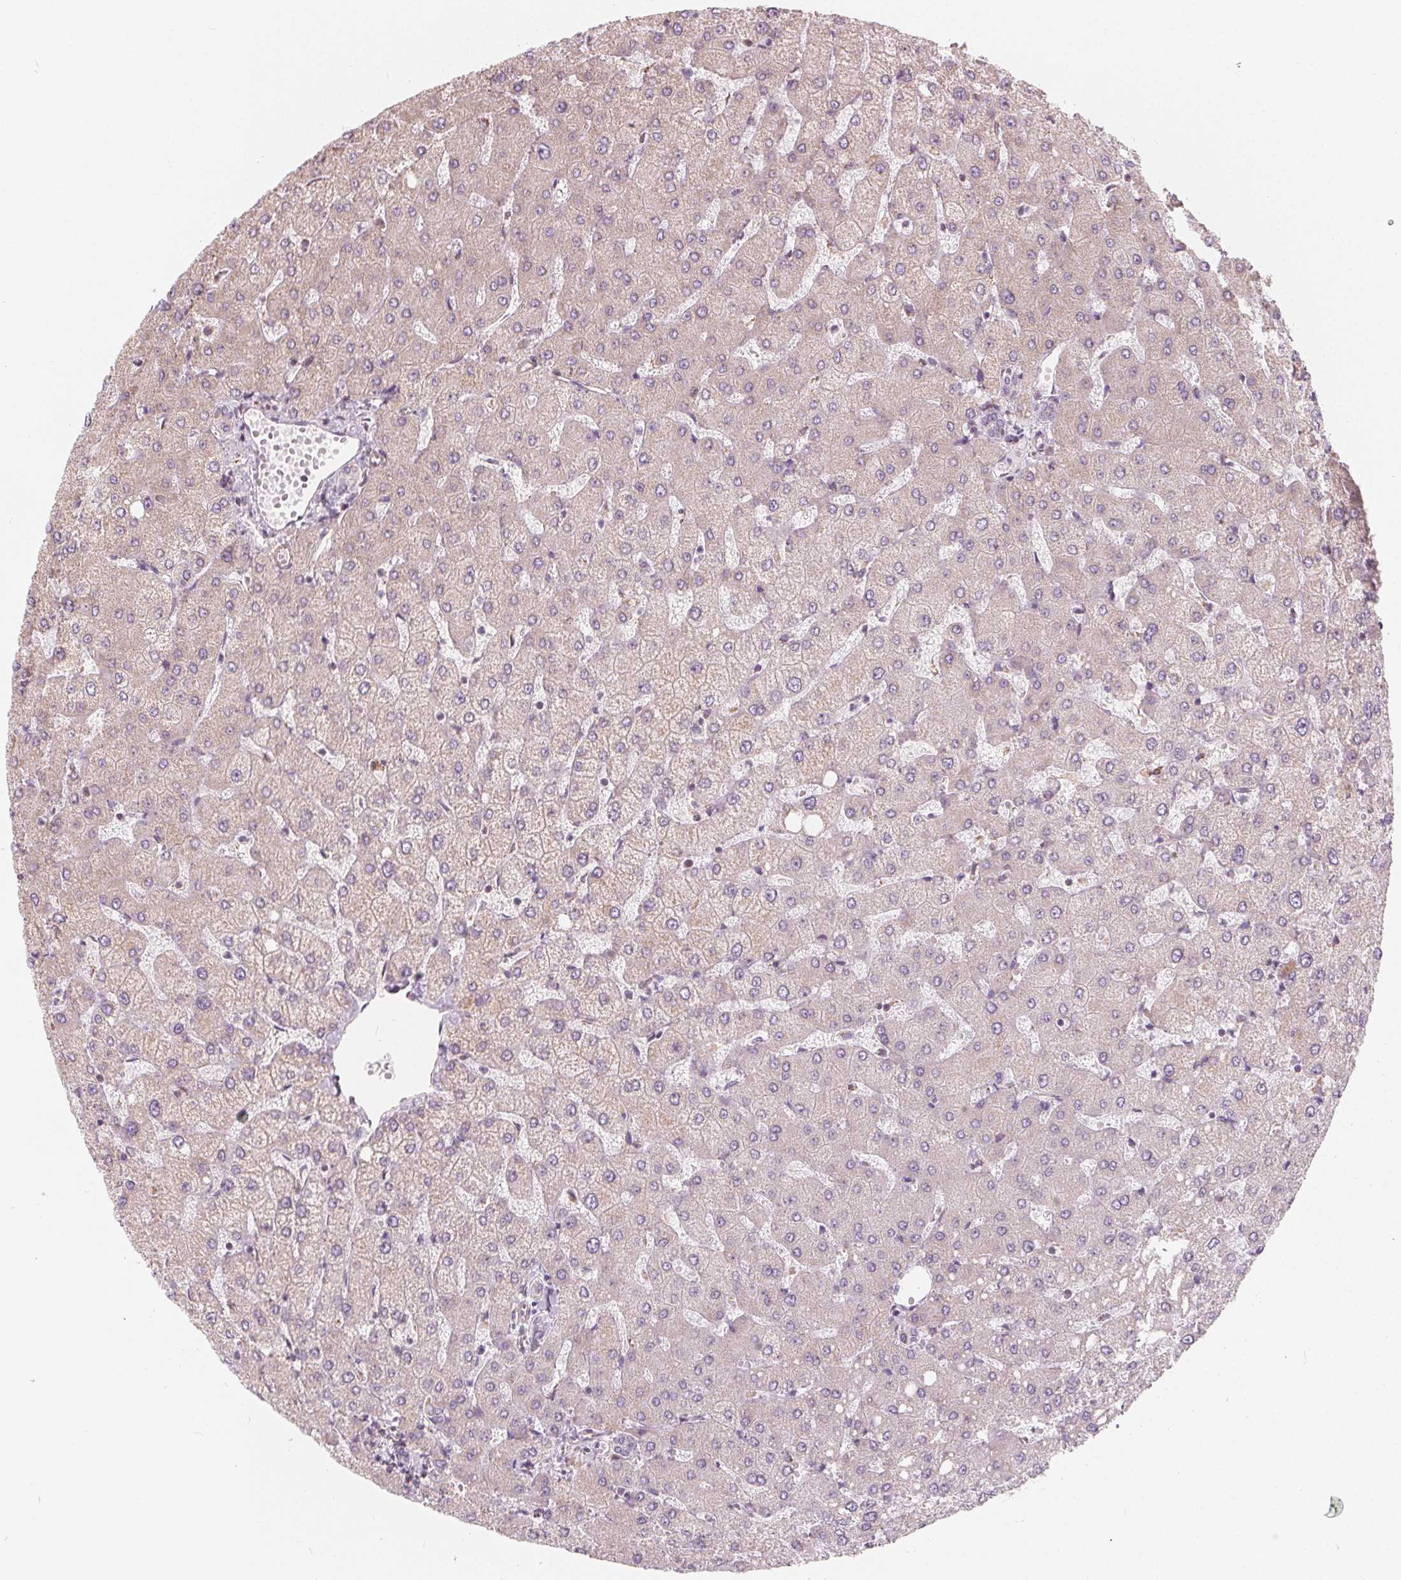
{"staining": {"intensity": "negative", "quantity": "none", "location": "none"}, "tissue": "liver", "cell_type": "Cholangiocytes", "image_type": "normal", "snomed": [{"axis": "morphology", "description": "Normal tissue, NOS"}, {"axis": "topography", "description": "Liver"}], "caption": "The immunohistochemistry image has no significant staining in cholangiocytes of liver. (DAB immunohistochemistry (IHC) visualized using brightfield microscopy, high magnification).", "gene": "NUP210L", "patient": {"sex": "female", "age": 54}}